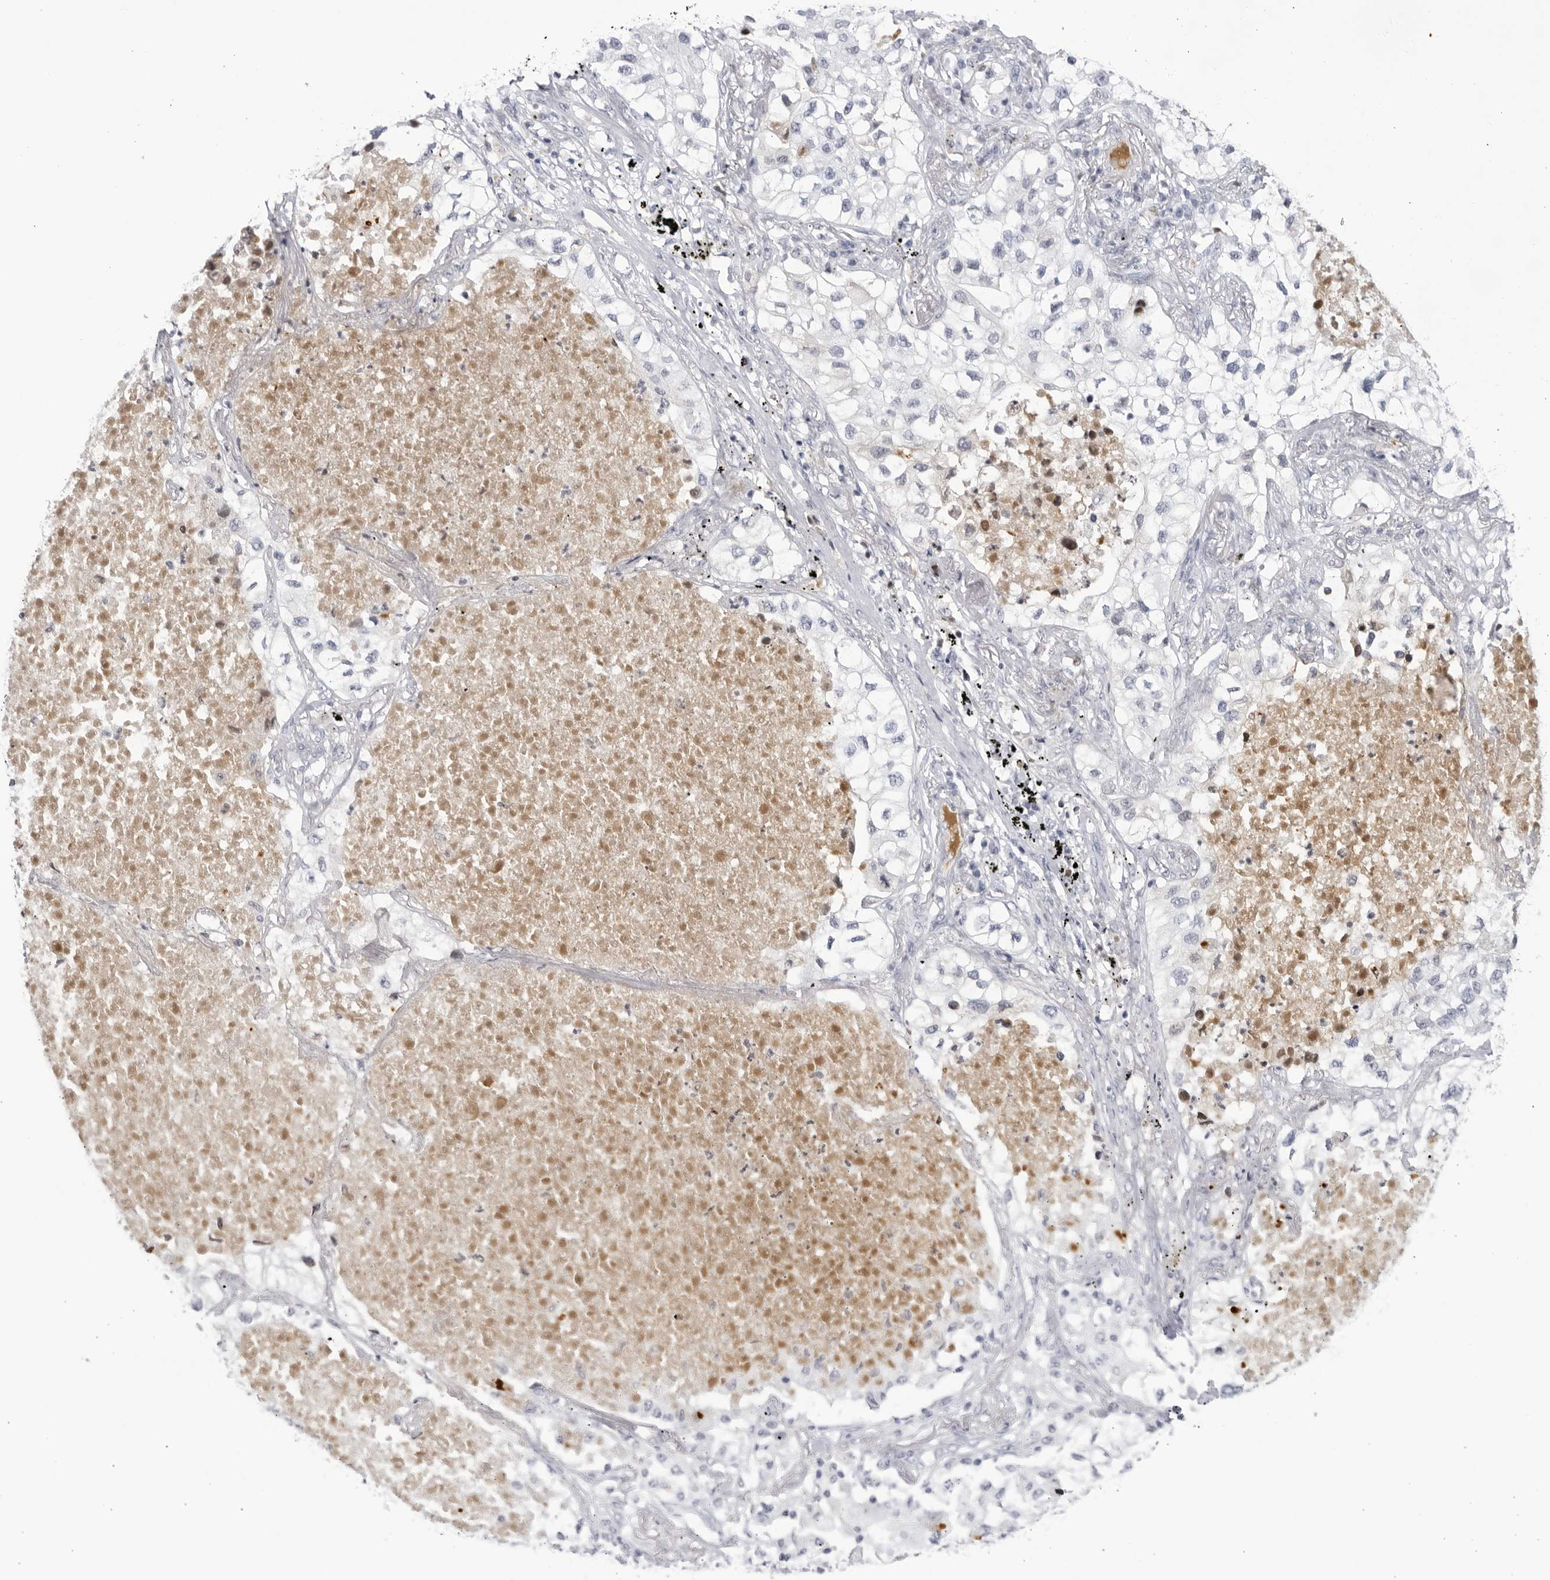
{"staining": {"intensity": "negative", "quantity": "none", "location": "none"}, "tissue": "lung cancer", "cell_type": "Tumor cells", "image_type": "cancer", "snomed": [{"axis": "morphology", "description": "Adenocarcinoma, NOS"}, {"axis": "topography", "description": "Lung"}], "caption": "Lung cancer (adenocarcinoma) was stained to show a protein in brown. There is no significant staining in tumor cells.", "gene": "CNBD1", "patient": {"sex": "male", "age": 63}}